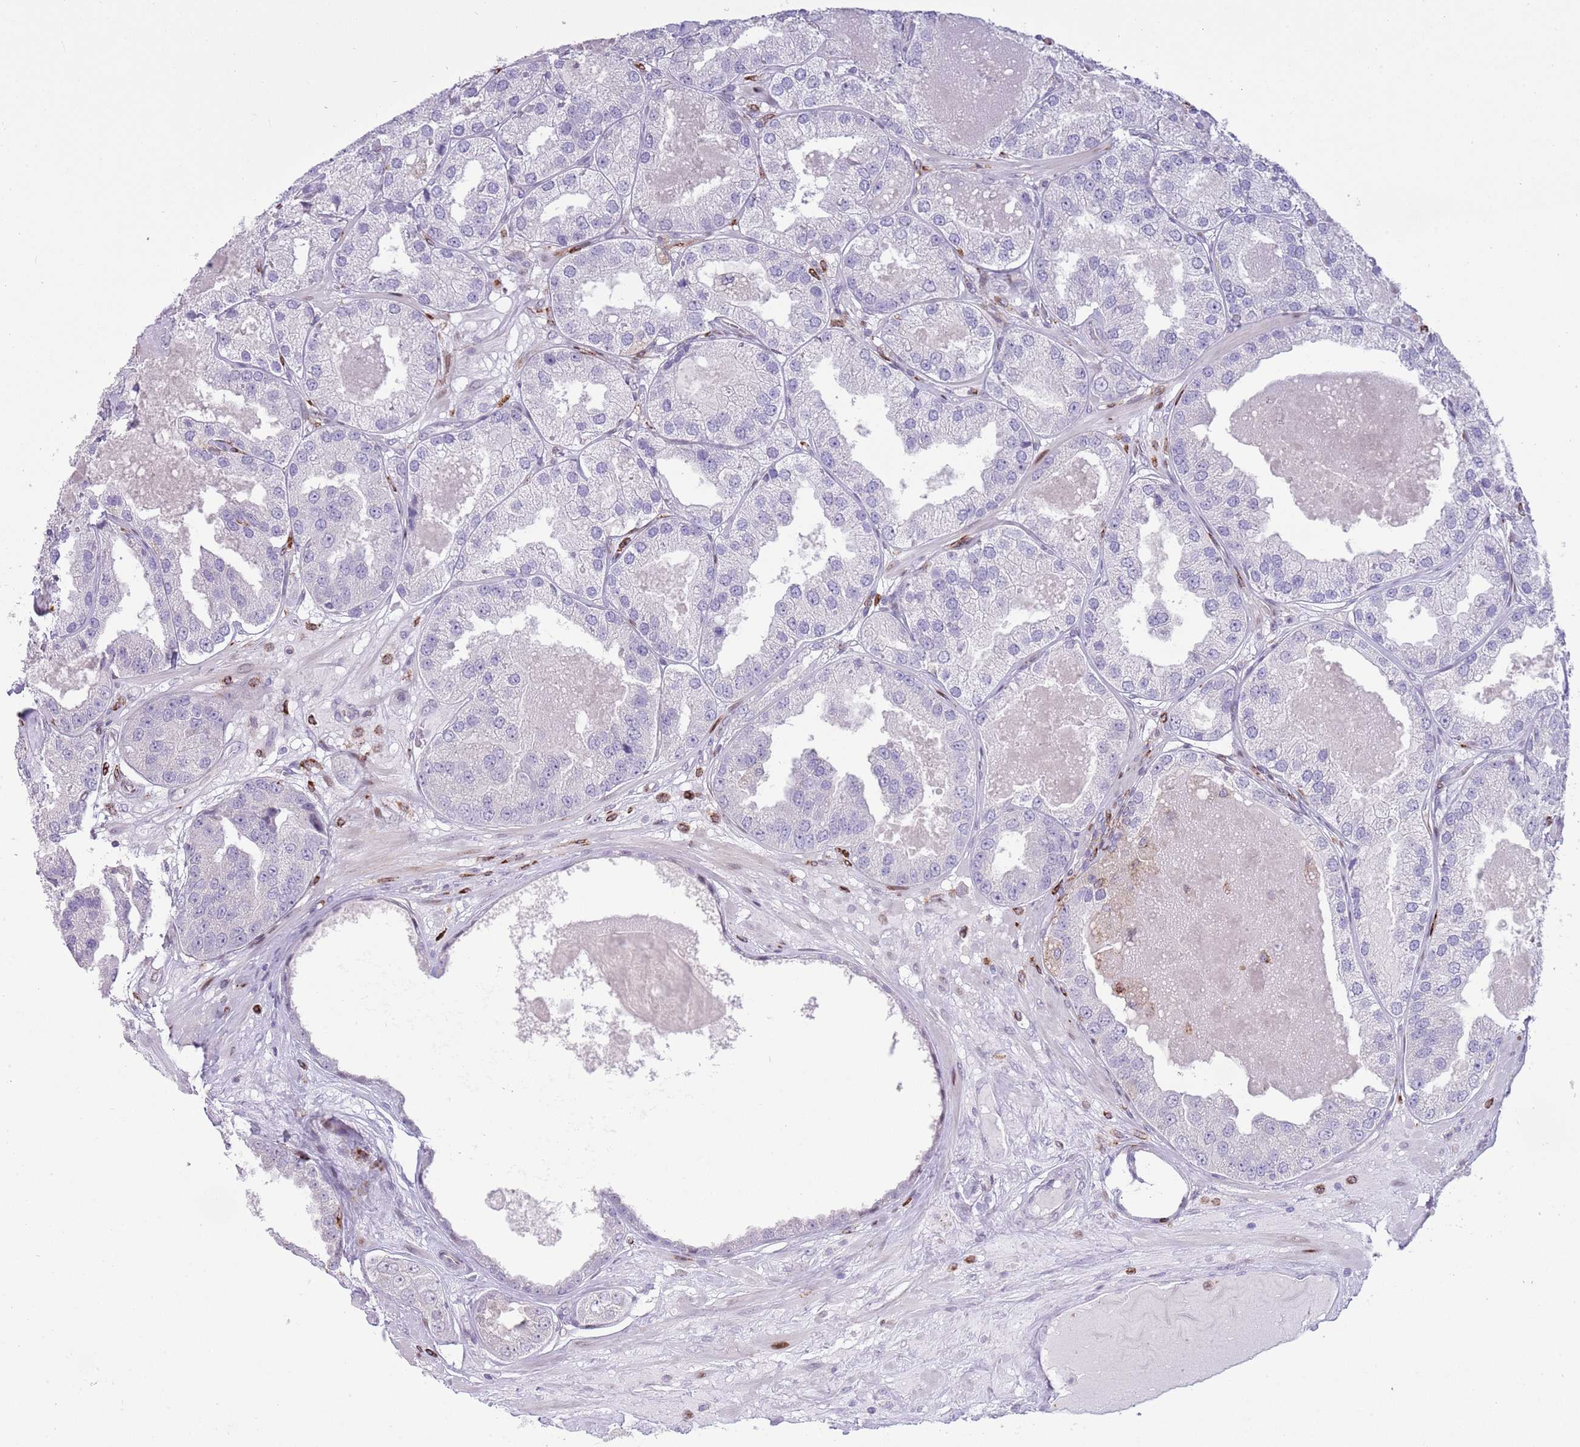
{"staining": {"intensity": "negative", "quantity": "none", "location": "none"}, "tissue": "prostate cancer", "cell_type": "Tumor cells", "image_type": "cancer", "snomed": [{"axis": "morphology", "description": "Adenocarcinoma, High grade"}, {"axis": "topography", "description": "Prostate"}], "caption": "Photomicrograph shows no protein expression in tumor cells of prostate high-grade adenocarcinoma tissue.", "gene": "ANO8", "patient": {"sex": "male", "age": 63}}